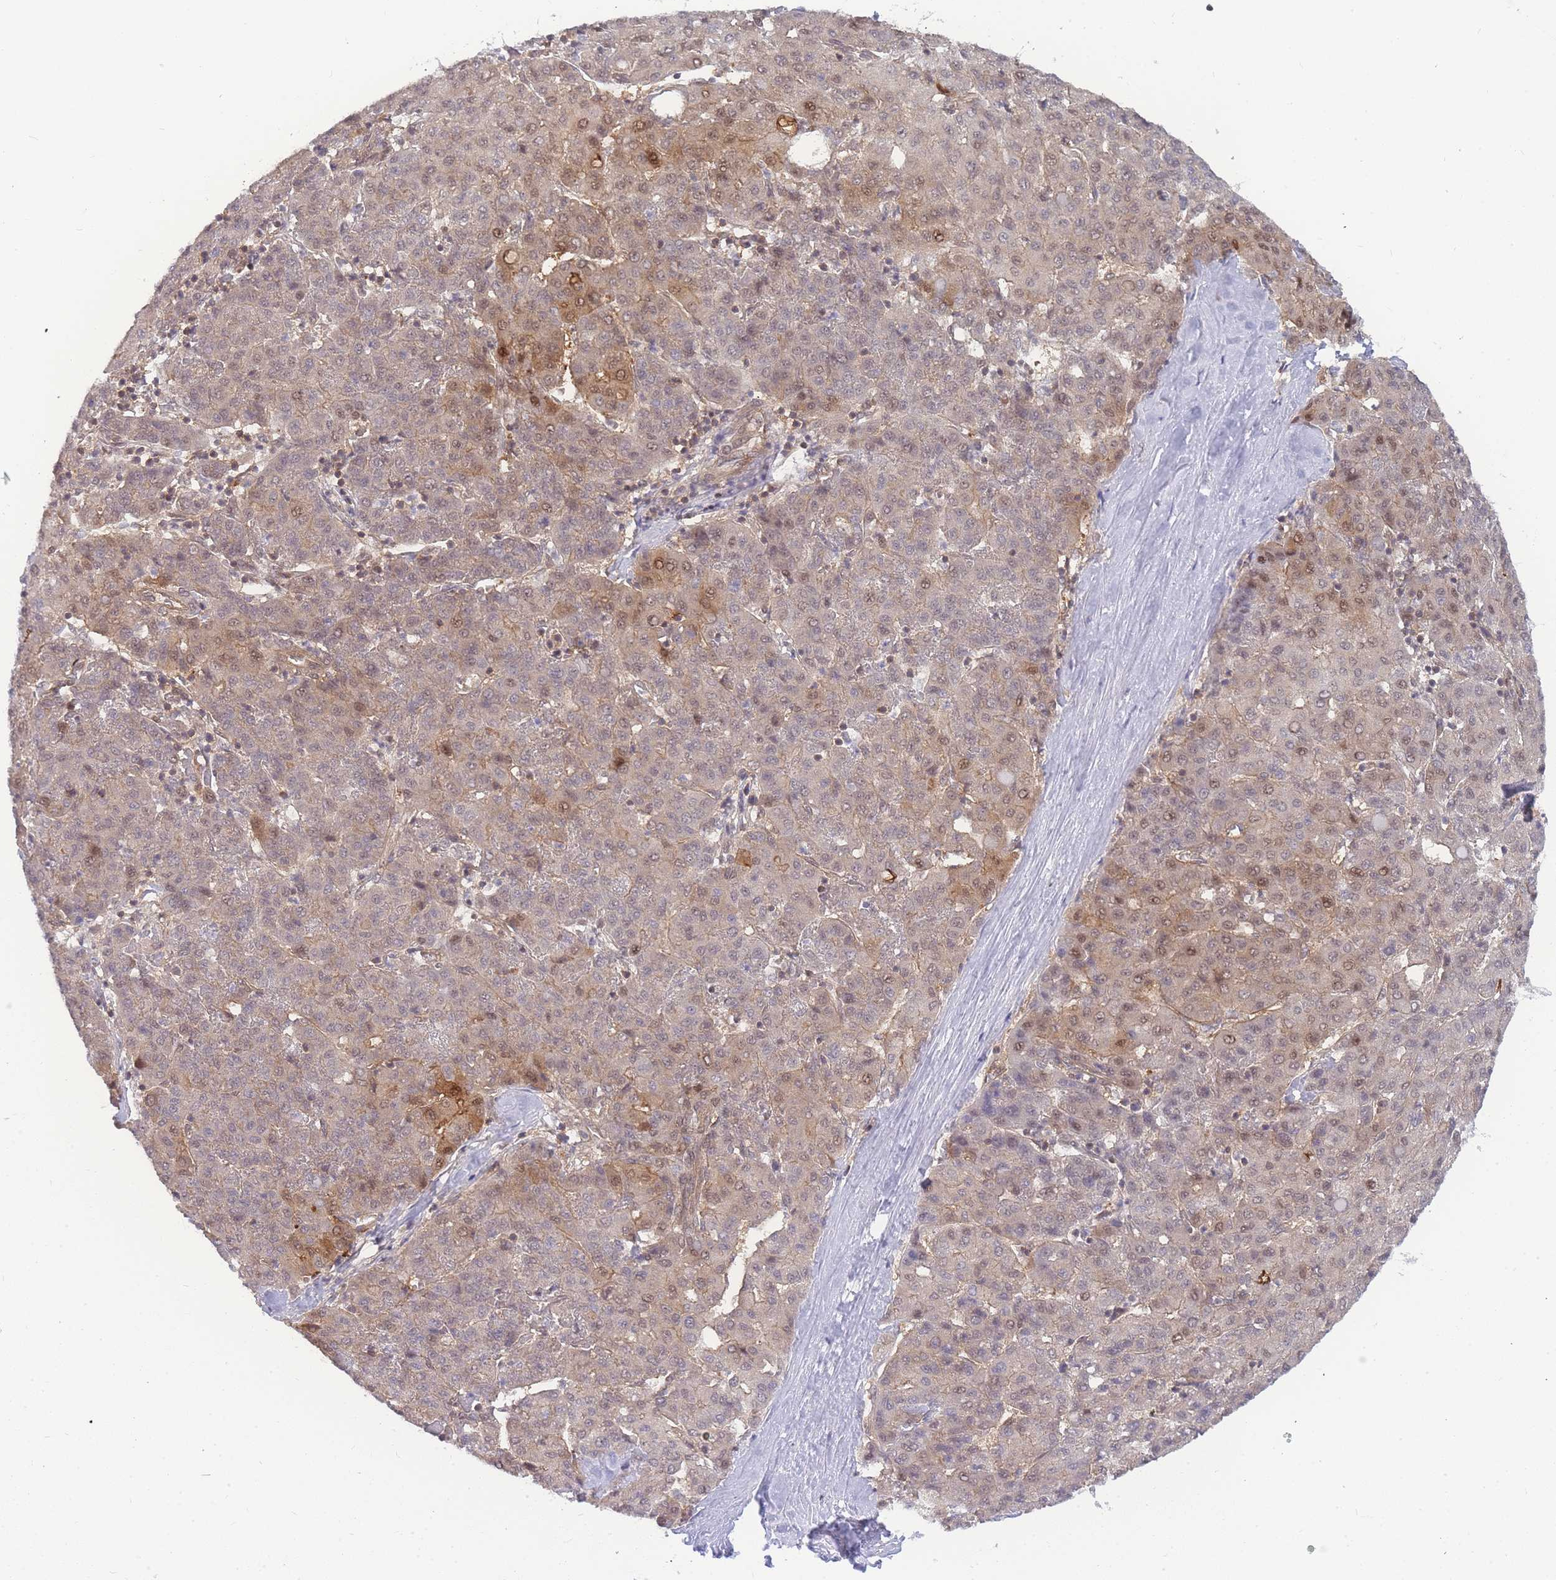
{"staining": {"intensity": "moderate", "quantity": "25%-75%", "location": "cytoplasmic/membranous,nuclear"}, "tissue": "liver cancer", "cell_type": "Tumor cells", "image_type": "cancer", "snomed": [{"axis": "morphology", "description": "Carcinoma, Hepatocellular, NOS"}, {"axis": "topography", "description": "Liver"}], "caption": "Approximately 25%-75% of tumor cells in hepatocellular carcinoma (liver) display moderate cytoplasmic/membranous and nuclear protein positivity as visualized by brown immunohistochemical staining.", "gene": "KIAA1191", "patient": {"sex": "male", "age": 65}}